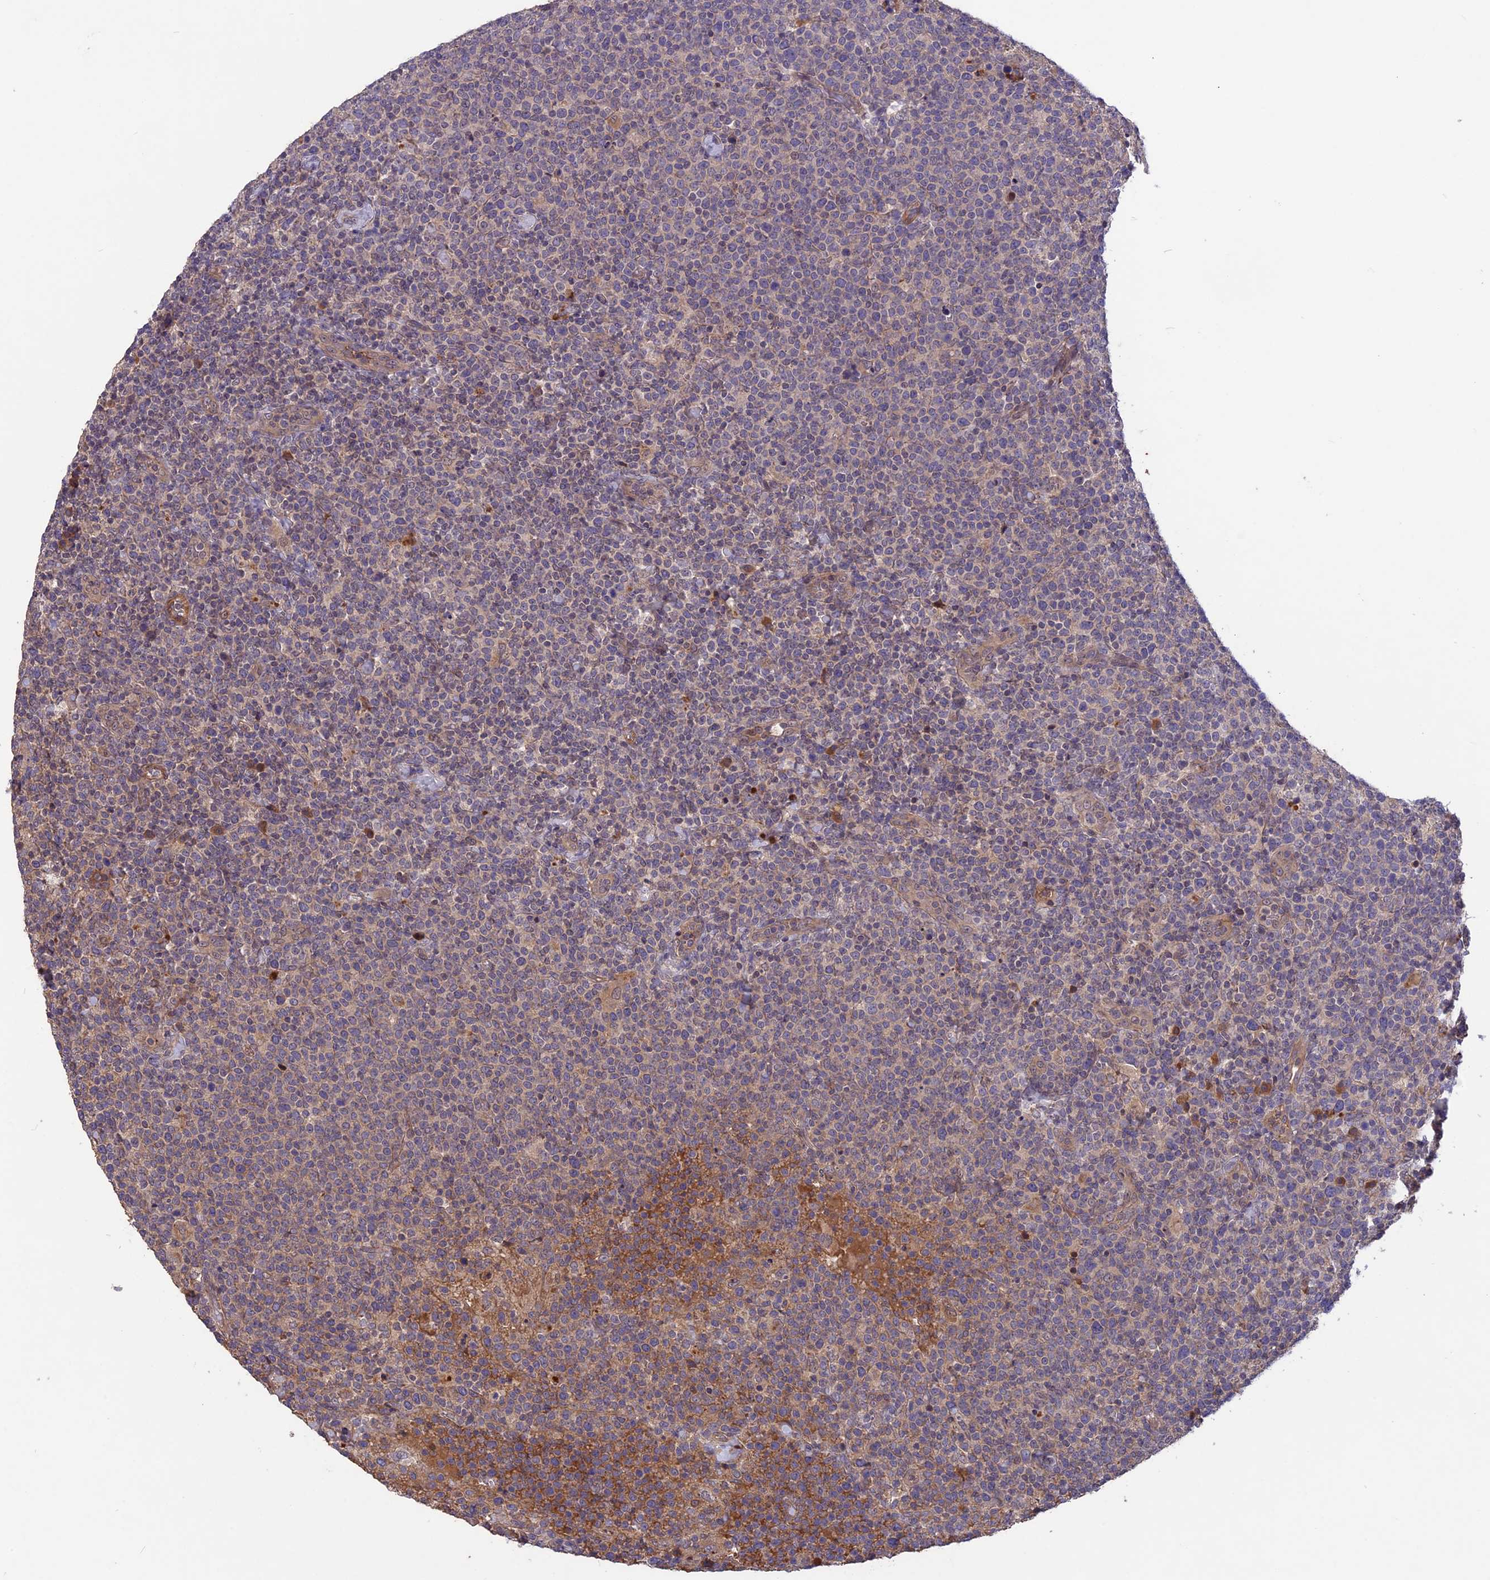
{"staining": {"intensity": "negative", "quantity": "none", "location": "none"}, "tissue": "lymphoma", "cell_type": "Tumor cells", "image_type": "cancer", "snomed": [{"axis": "morphology", "description": "Malignant lymphoma, non-Hodgkin's type, High grade"}, {"axis": "topography", "description": "Lymph node"}], "caption": "A photomicrograph of lymphoma stained for a protein displays no brown staining in tumor cells.", "gene": "ADO", "patient": {"sex": "male", "age": 61}}